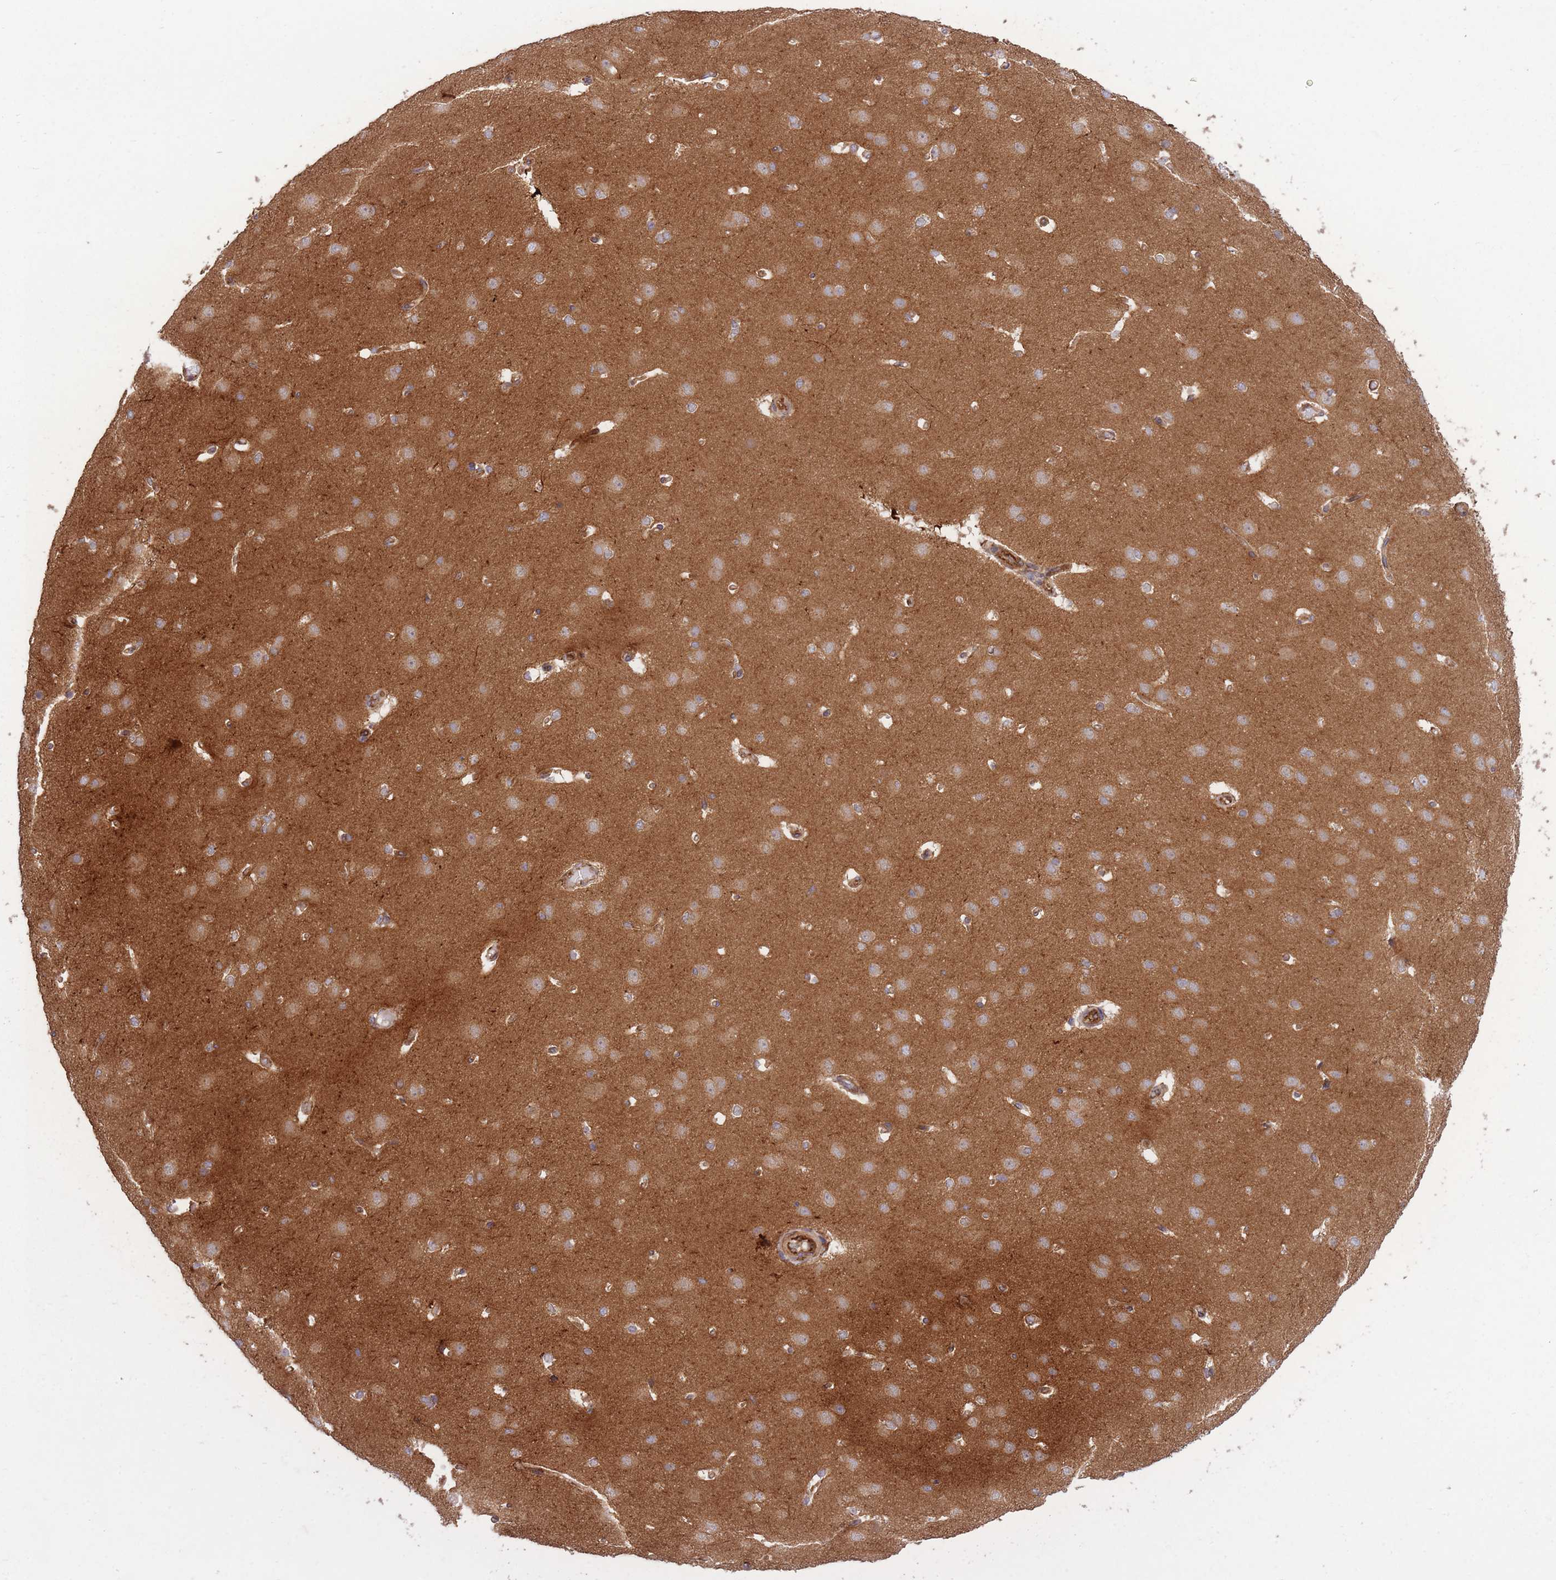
{"staining": {"intensity": "moderate", "quantity": ">75%", "location": "cytoplasmic/membranous"}, "tissue": "cerebral cortex", "cell_type": "Endothelial cells", "image_type": "normal", "snomed": [{"axis": "morphology", "description": "Normal tissue, NOS"}, {"axis": "morphology", "description": "Inflammation, NOS"}, {"axis": "topography", "description": "Cerebral cortex"}], "caption": "Immunohistochemistry (IHC) (DAB) staining of normal cerebral cortex reveals moderate cytoplasmic/membranous protein positivity in about >75% of endothelial cells. (Brightfield microscopy of DAB IHC at high magnification).", "gene": "CISH", "patient": {"sex": "male", "age": 6}}